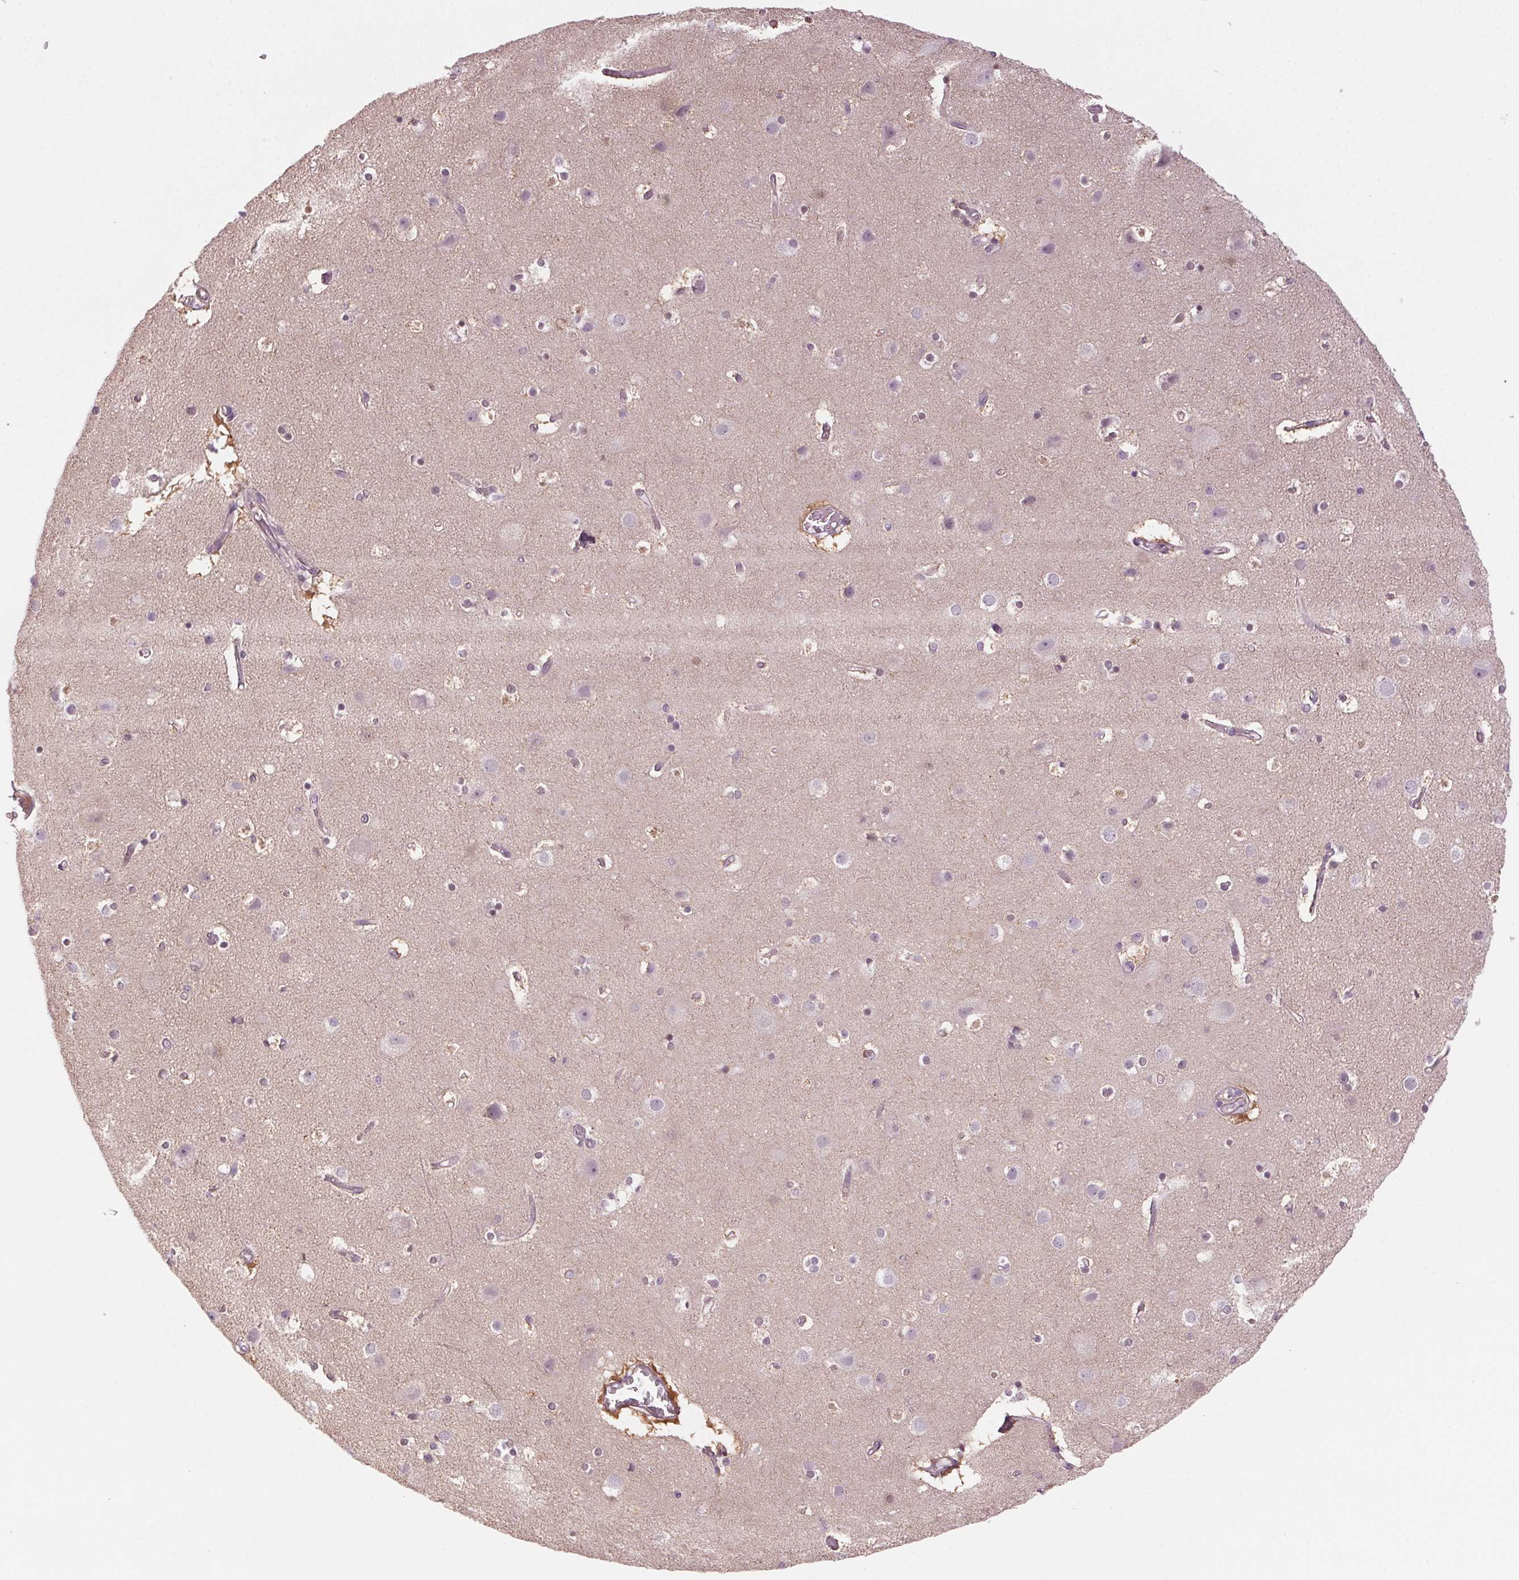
{"staining": {"intensity": "weak", "quantity": "25%-75%", "location": "cytoplasmic/membranous"}, "tissue": "cerebral cortex", "cell_type": "Endothelial cells", "image_type": "normal", "snomed": [{"axis": "morphology", "description": "Normal tissue, NOS"}, {"axis": "topography", "description": "Cerebral cortex"}], "caption": "Approximately 25%-75% of endothelial cells in normal cerebral cortex reveal weak cytoplasmic/membranous protein positivity as visualized by brown immunohistochemical staining.", "gene": "HHLA2", "patient": {"sex": "female", "age": 52}}